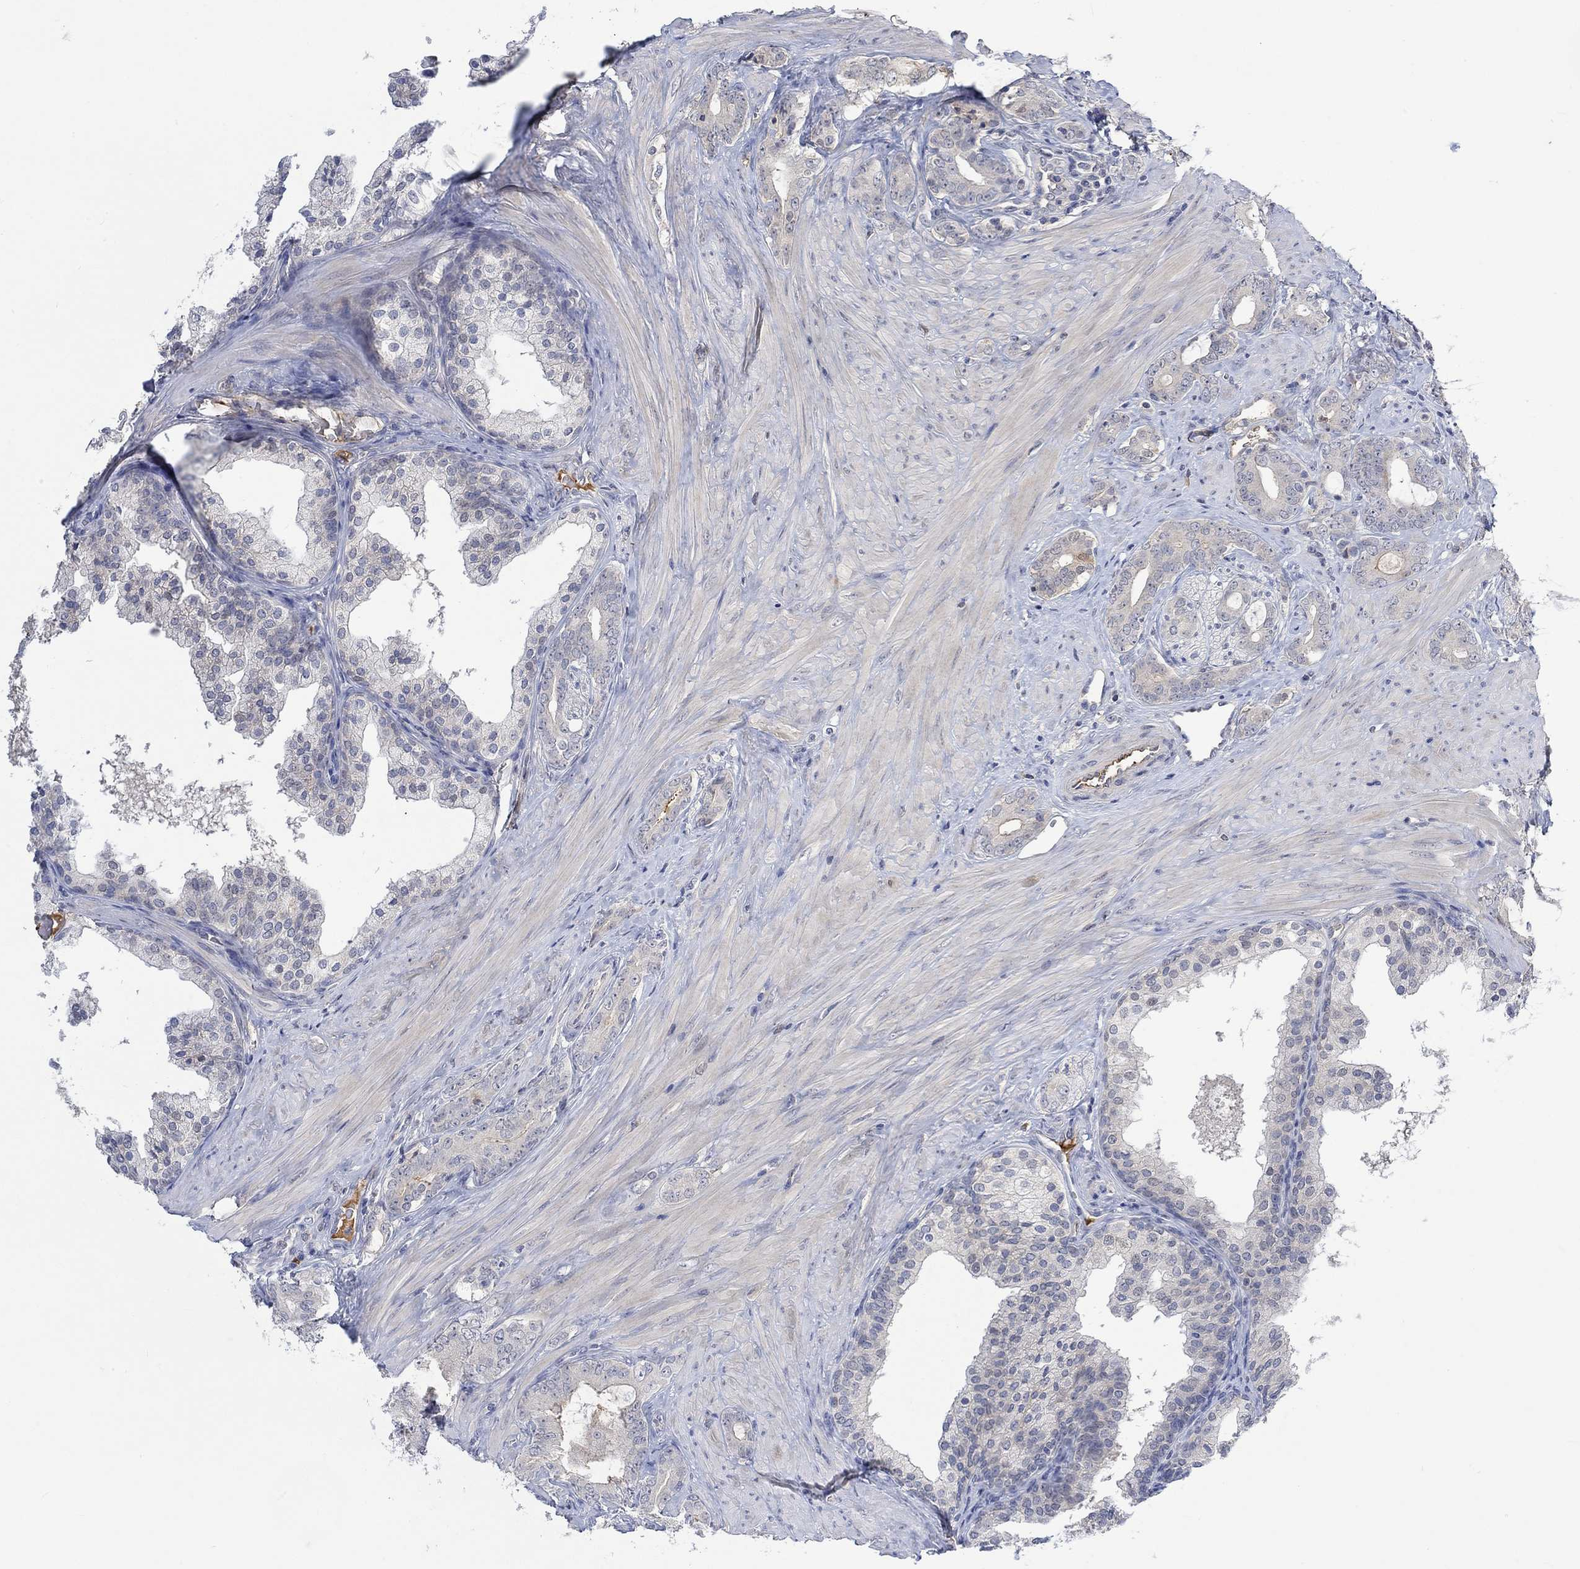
{"staining": {"intensity": "negative", "quantity": "none", "location": "none"}, "tissue": "prostate cancer", "cell_type": "Tumor cells", "image_type": "cancer", "snomed": [{"axis": "morphology", "description": "Adenocarcinoma, NOS"}, {"axis": "topography", "description": "Prostate"}], "caption": "Human prostate cancer (adenocarcinoma) stained for a protein using IHC shows no staining in tumor cells.", "gene": "MSTN", "patient": {"sex": "male", "age": 55}}